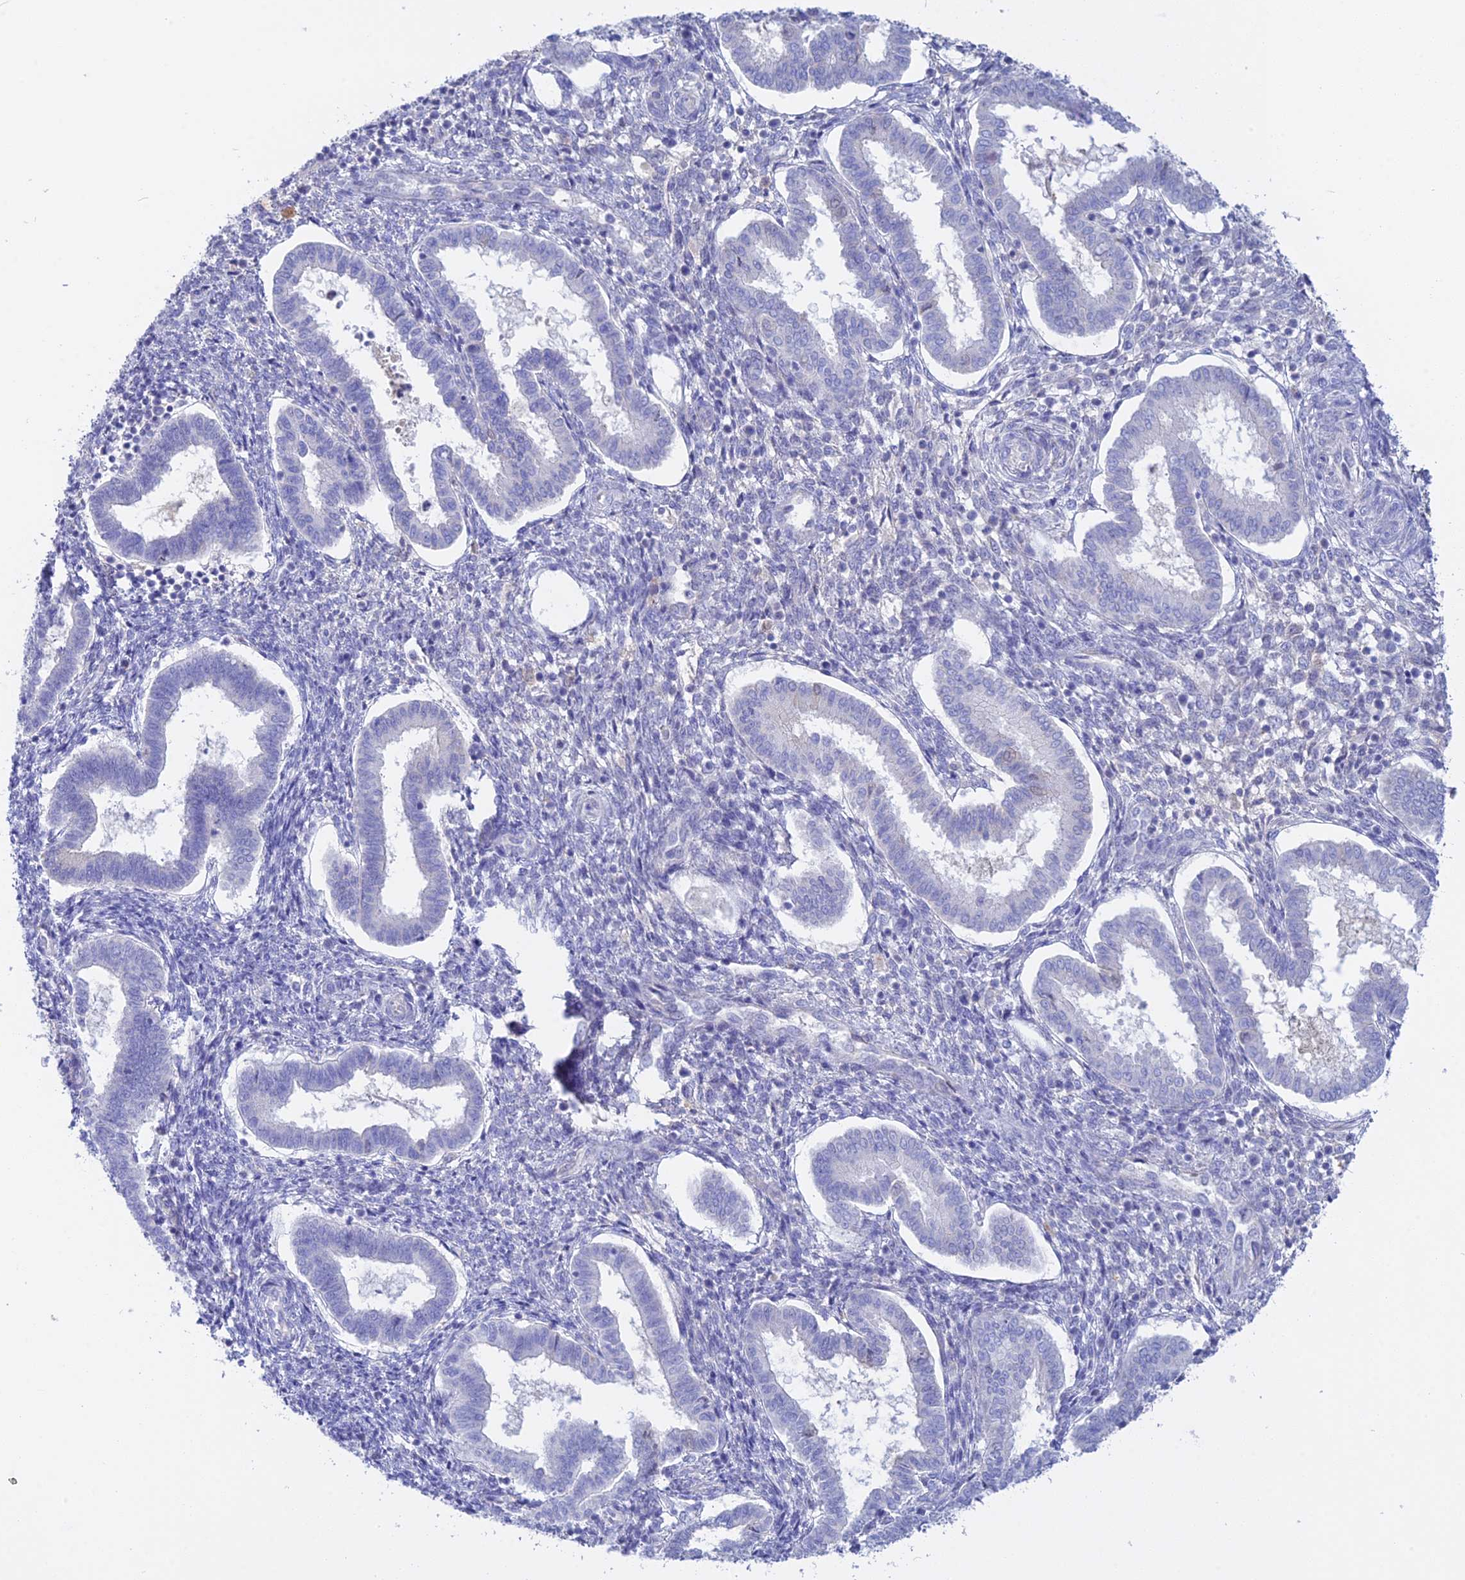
{"staining": {"intensity": "negative", "quantity": "none", "location": "none"}, "tissue": "endometrium", "cell_type": "Cells in endometrial stroma", "image_type": "normal", "snomed": [{"axis": "morphology", "description": "Normal tissue, NOS"}, {"axis": "topography", "description": "Endometrium"}], "caption": "The micrograph shows no significant positivity in cells in endometrial stroma of endometrium. (DAB immunohistochemistry (IHC) visualized using brightfield microscopy, high magnification).", "gene": "ADGRA1", "patient": {"sex": "female", "age": 24}}